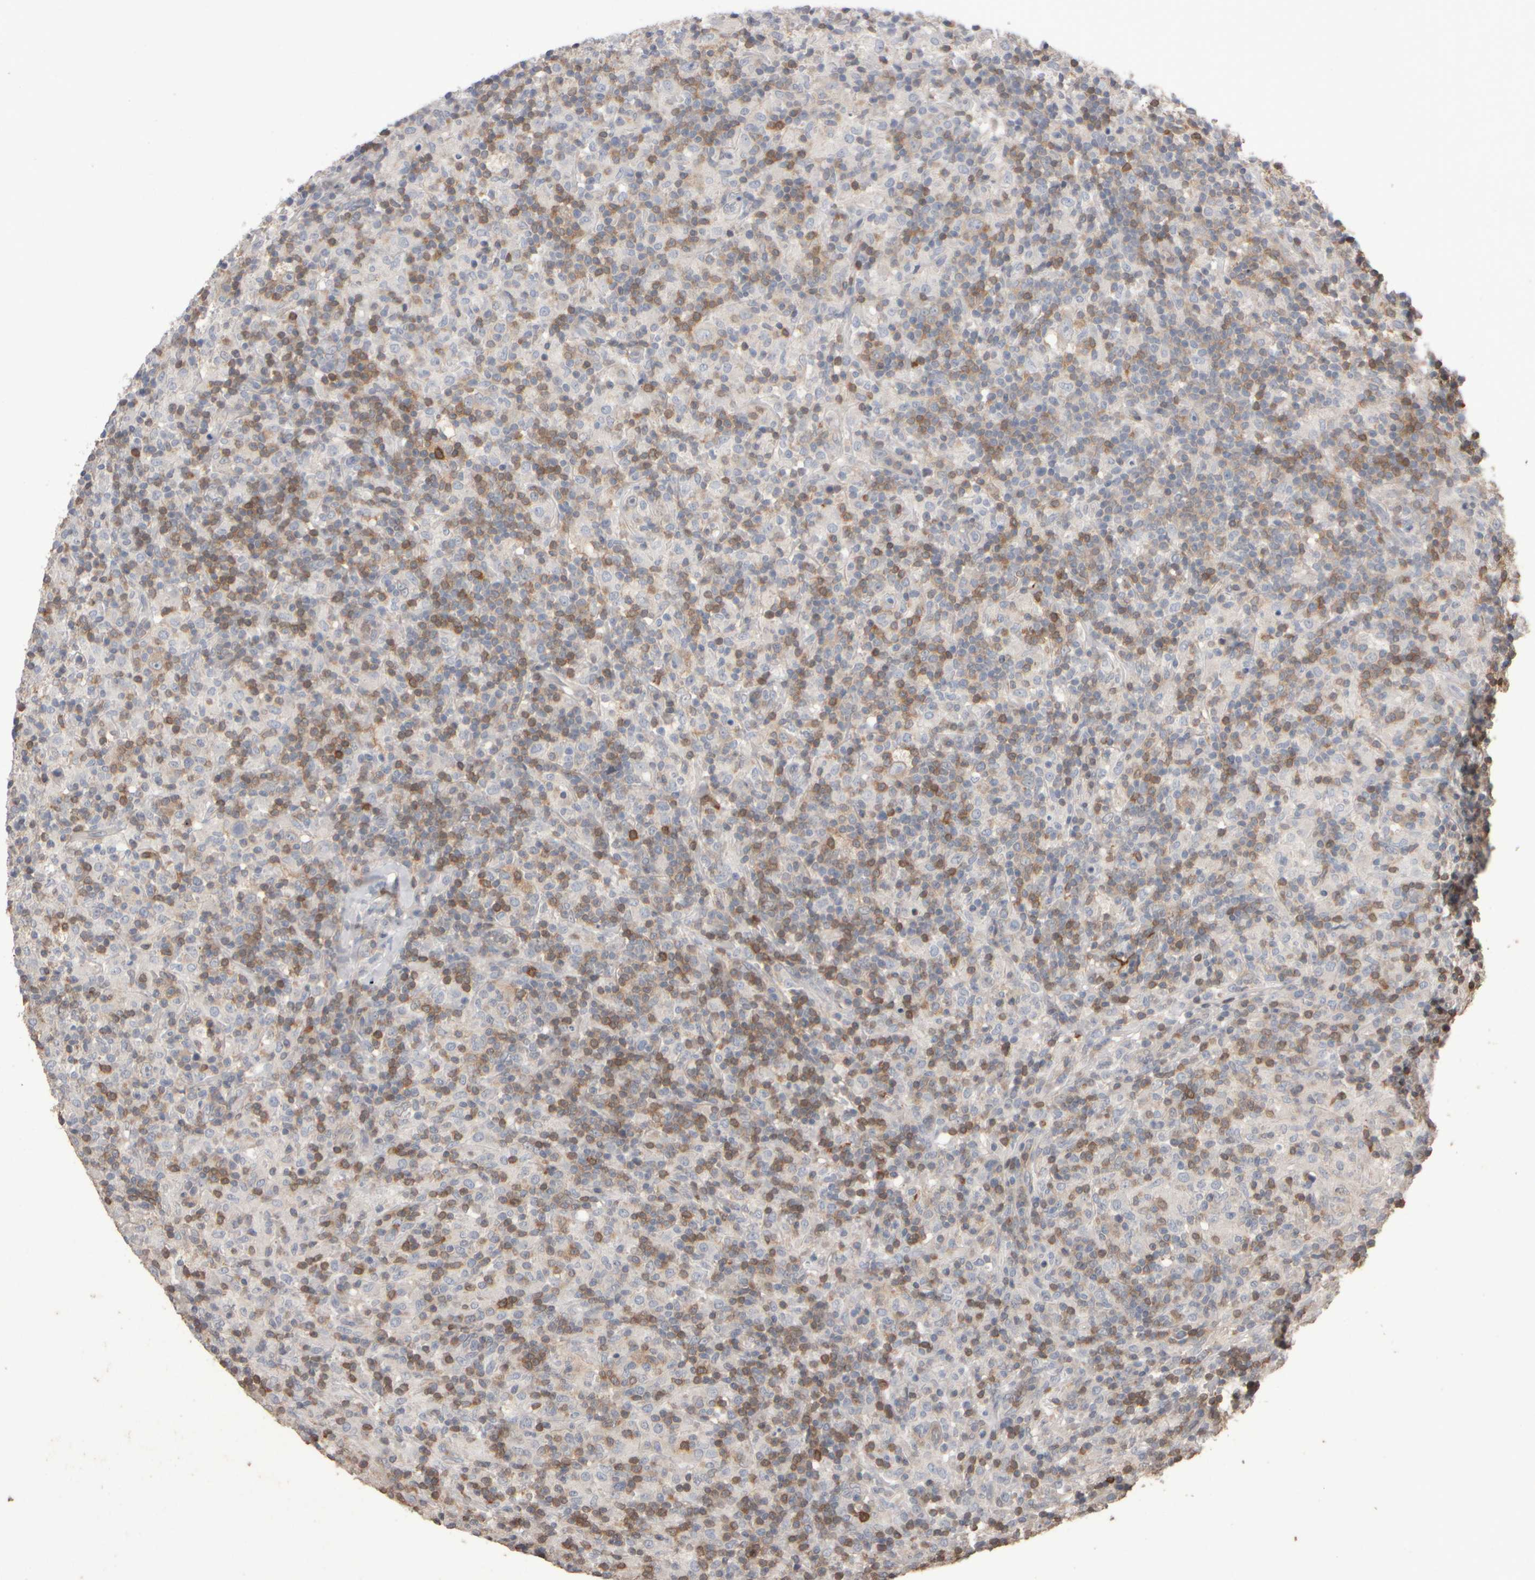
{"staining": {"intensity": "weak", "quantity": "<25%", "location": "cytoplasmic/membranous"}, "tissue": "lymphoma", "cell_type": "Tumor cells", "image_type": "cancer", "snomed": [{"axis": "morphology", "description": "Hodgkin's disease, NOS"}, {"axis": "topography", "description": "Lymph node"}], "caption": "An immunohistochemistry (IHC) micrograph of Hodgkin's disease is shown. There is no staining in tumor cells of Hodgkin's disease.", "gene": "EPHX2", "patient": {"sex": "male", "age": 70}}